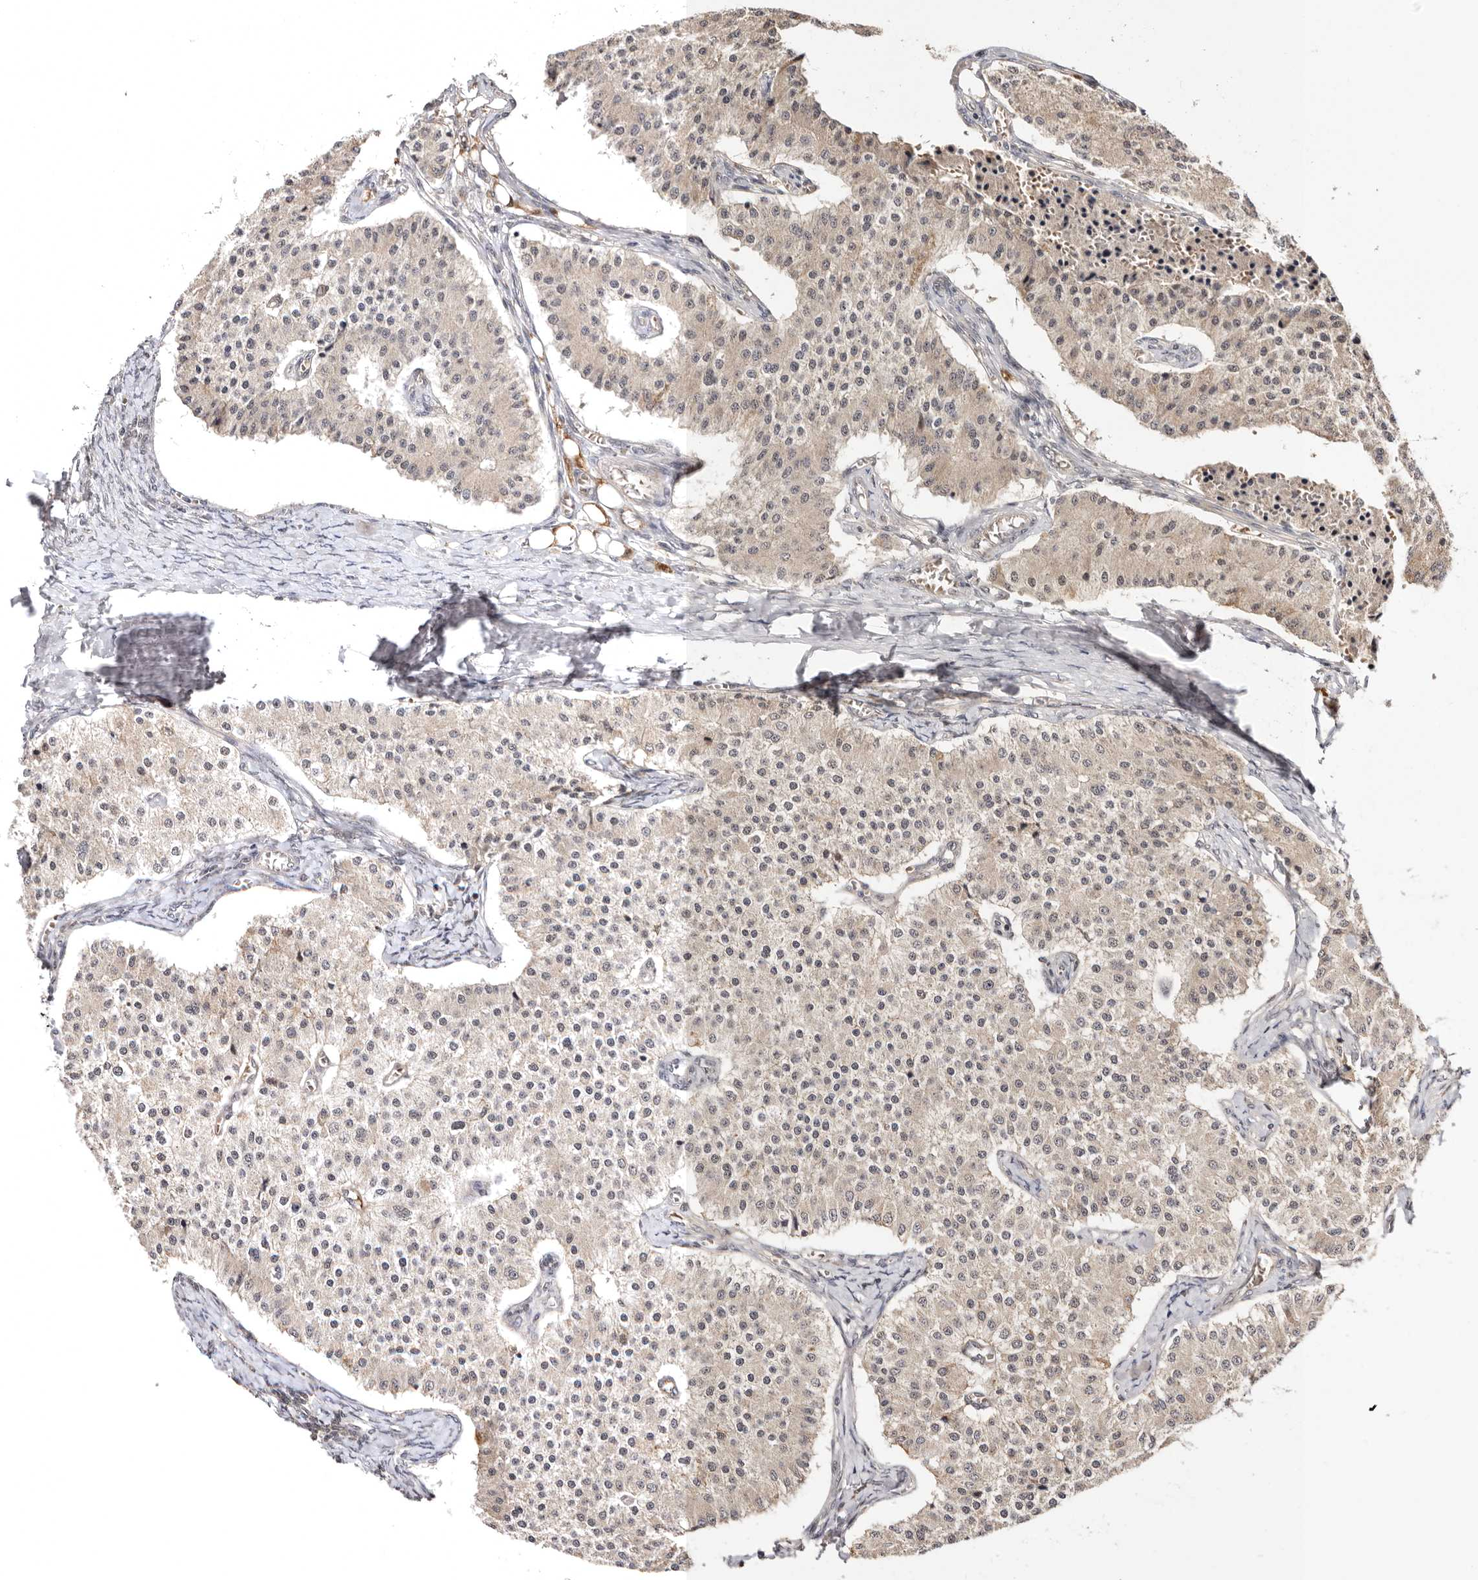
{"staining": {"intensity": "weak", "quantity": "<25%", "location": "cytoplasmic/membranous"}, "tissue": "carcinoid", "cell_type": "Tumor cells", "image_type": "cancer", "snomed": [{"axis": "morphology", "description": "Carcinoid, malignant, NOS"}, {"axis": "topography", "description": "Colon"}], "caption": "High magnification brightfield microscopy of malignant carcinoid stained with DAB (3,3'-diaminobenzidine) (brown) and counterstained with hematoxylin (blue): tumor cells show no significant staining.", "gene": "MED8", "patient": {"sex": "female", "age": 52}}